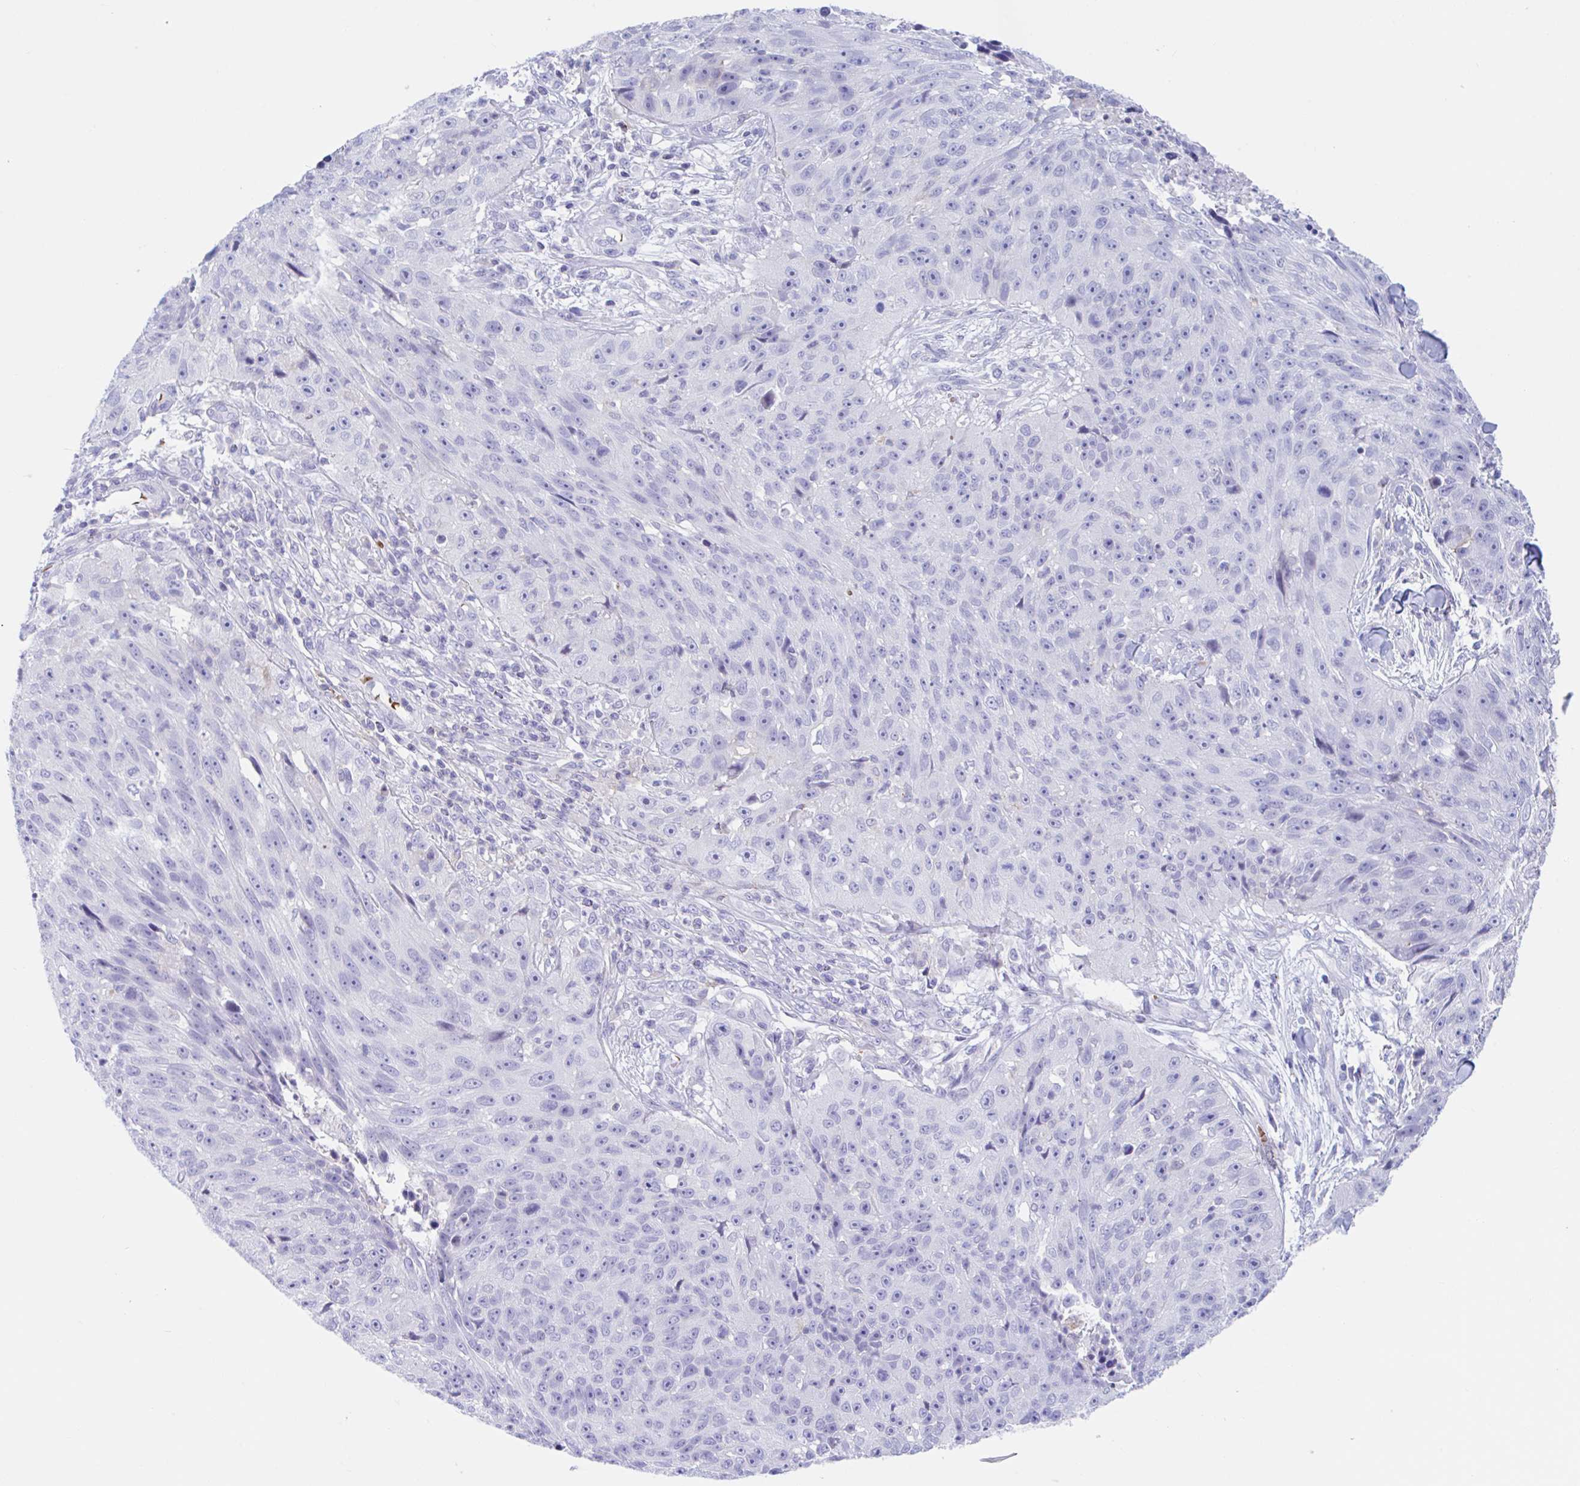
{"staining": {"intensity": "negative", "quantity": "none", "location": "none"}, "tissue": "skin cancer", "cell_type": "Tumor cells", "image_type": "cancer", "snomed": [{"axis": "morphology", "description": "Squamous cell carcinoma, NOS"}, {"axis": "topography", "description": "Skin"}], "caption": "High magnification brightfield microscopy of skin cancer (squamous cell carcinoma) stained with DAB (3,3'-diaminobenzidine) (brown) and counterstained with hematoxylin (blue): tumor cells show no significant staining. Nuclei are stained in blue.", "gene": "ANKRD9", "patient": {"sex": "female", "age": 87}}